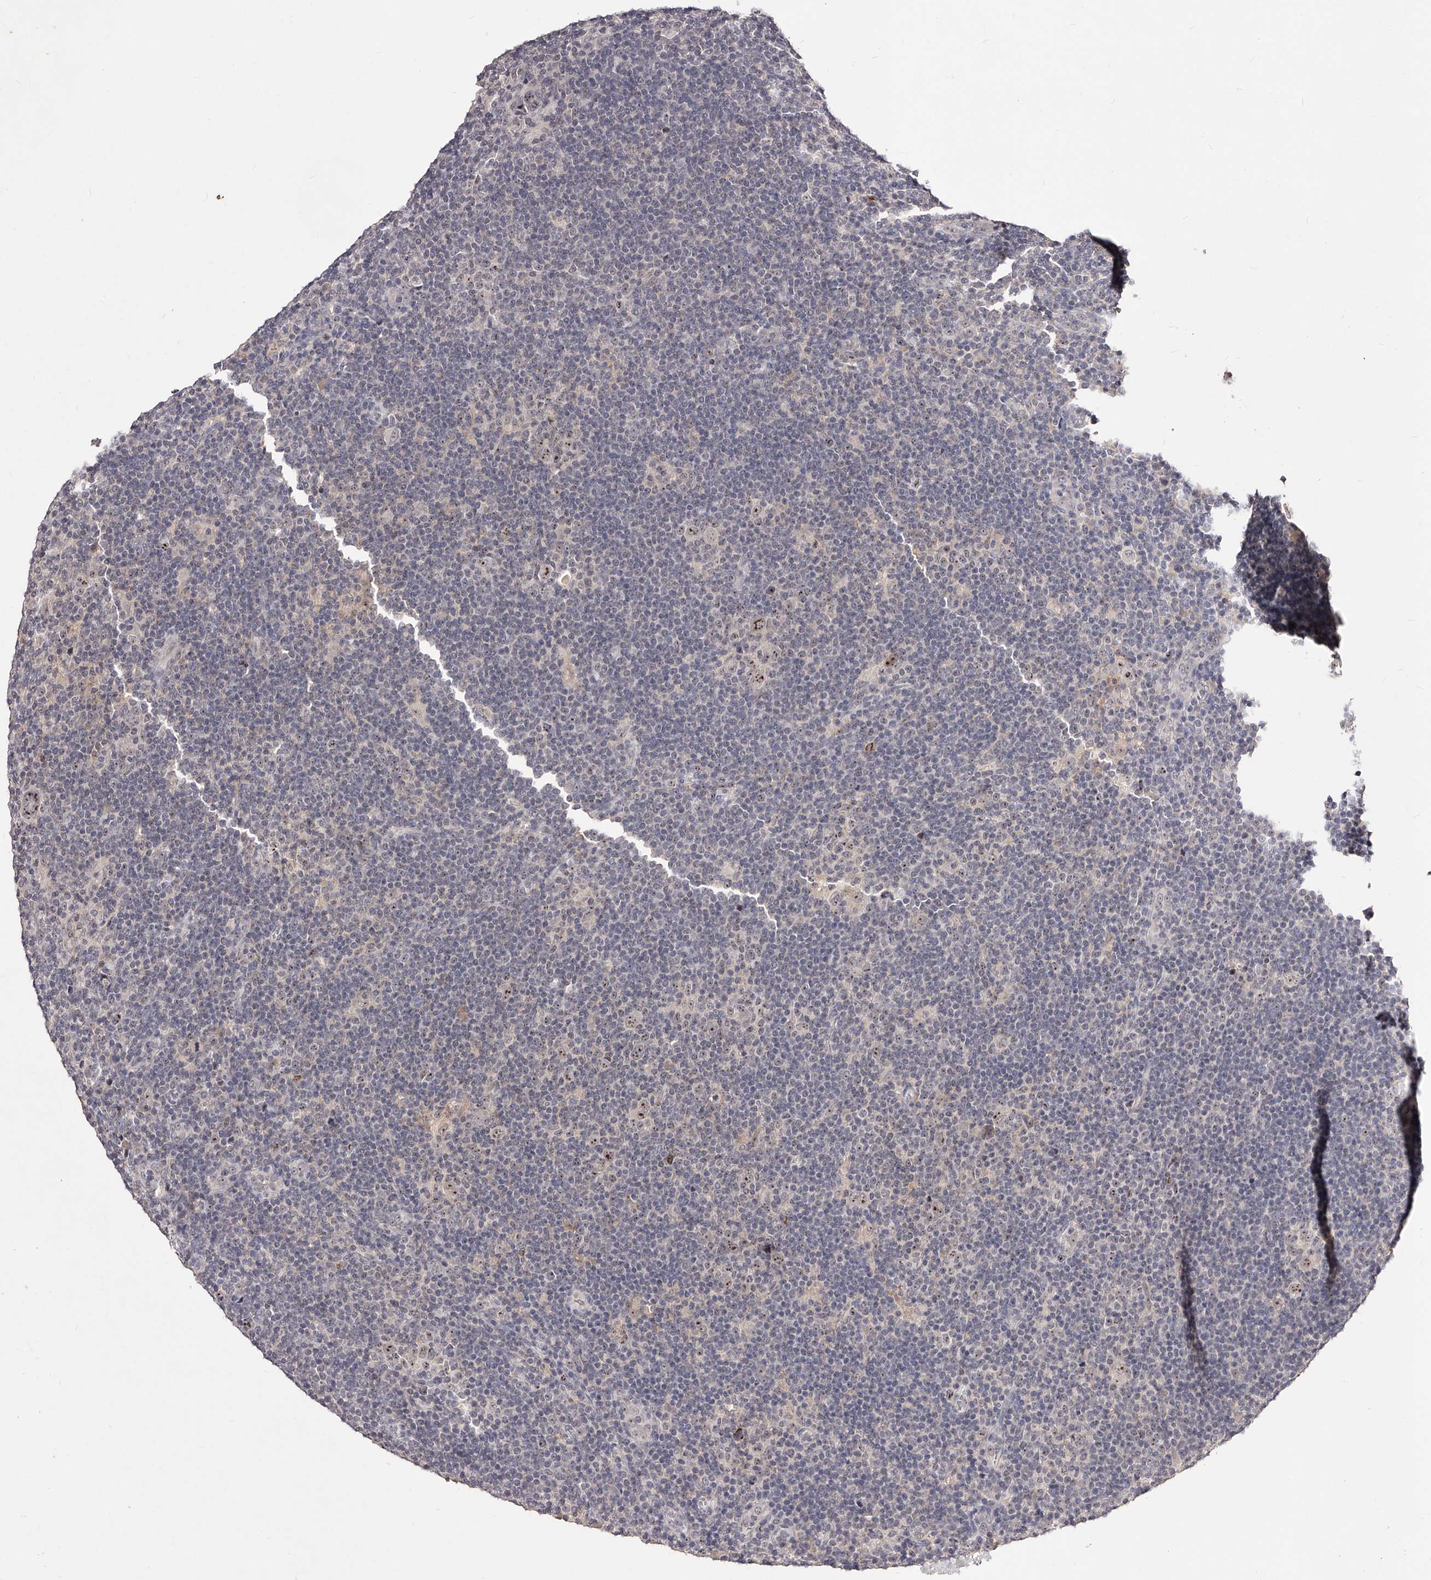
{"staining": {"intensity": "weak", "quantity": "25%-75%", "location": "nuclear"}, "tissue": "lymphoma", "cell_type": "Tumor cells", "image_type": "cancer", "snomed": [{"axis": "morphology", "description": "Hodgkin's disease, NOS"}, {"axis": "topography", "description": "Lymph node"}], "caption": "Lymphoma stained for a protein (brown) displays weak nuclear positive staining in about 25%-75% of tumor cells.", "gene": "PHACTR1", "patient": {"sex": "female", "age": 57}}